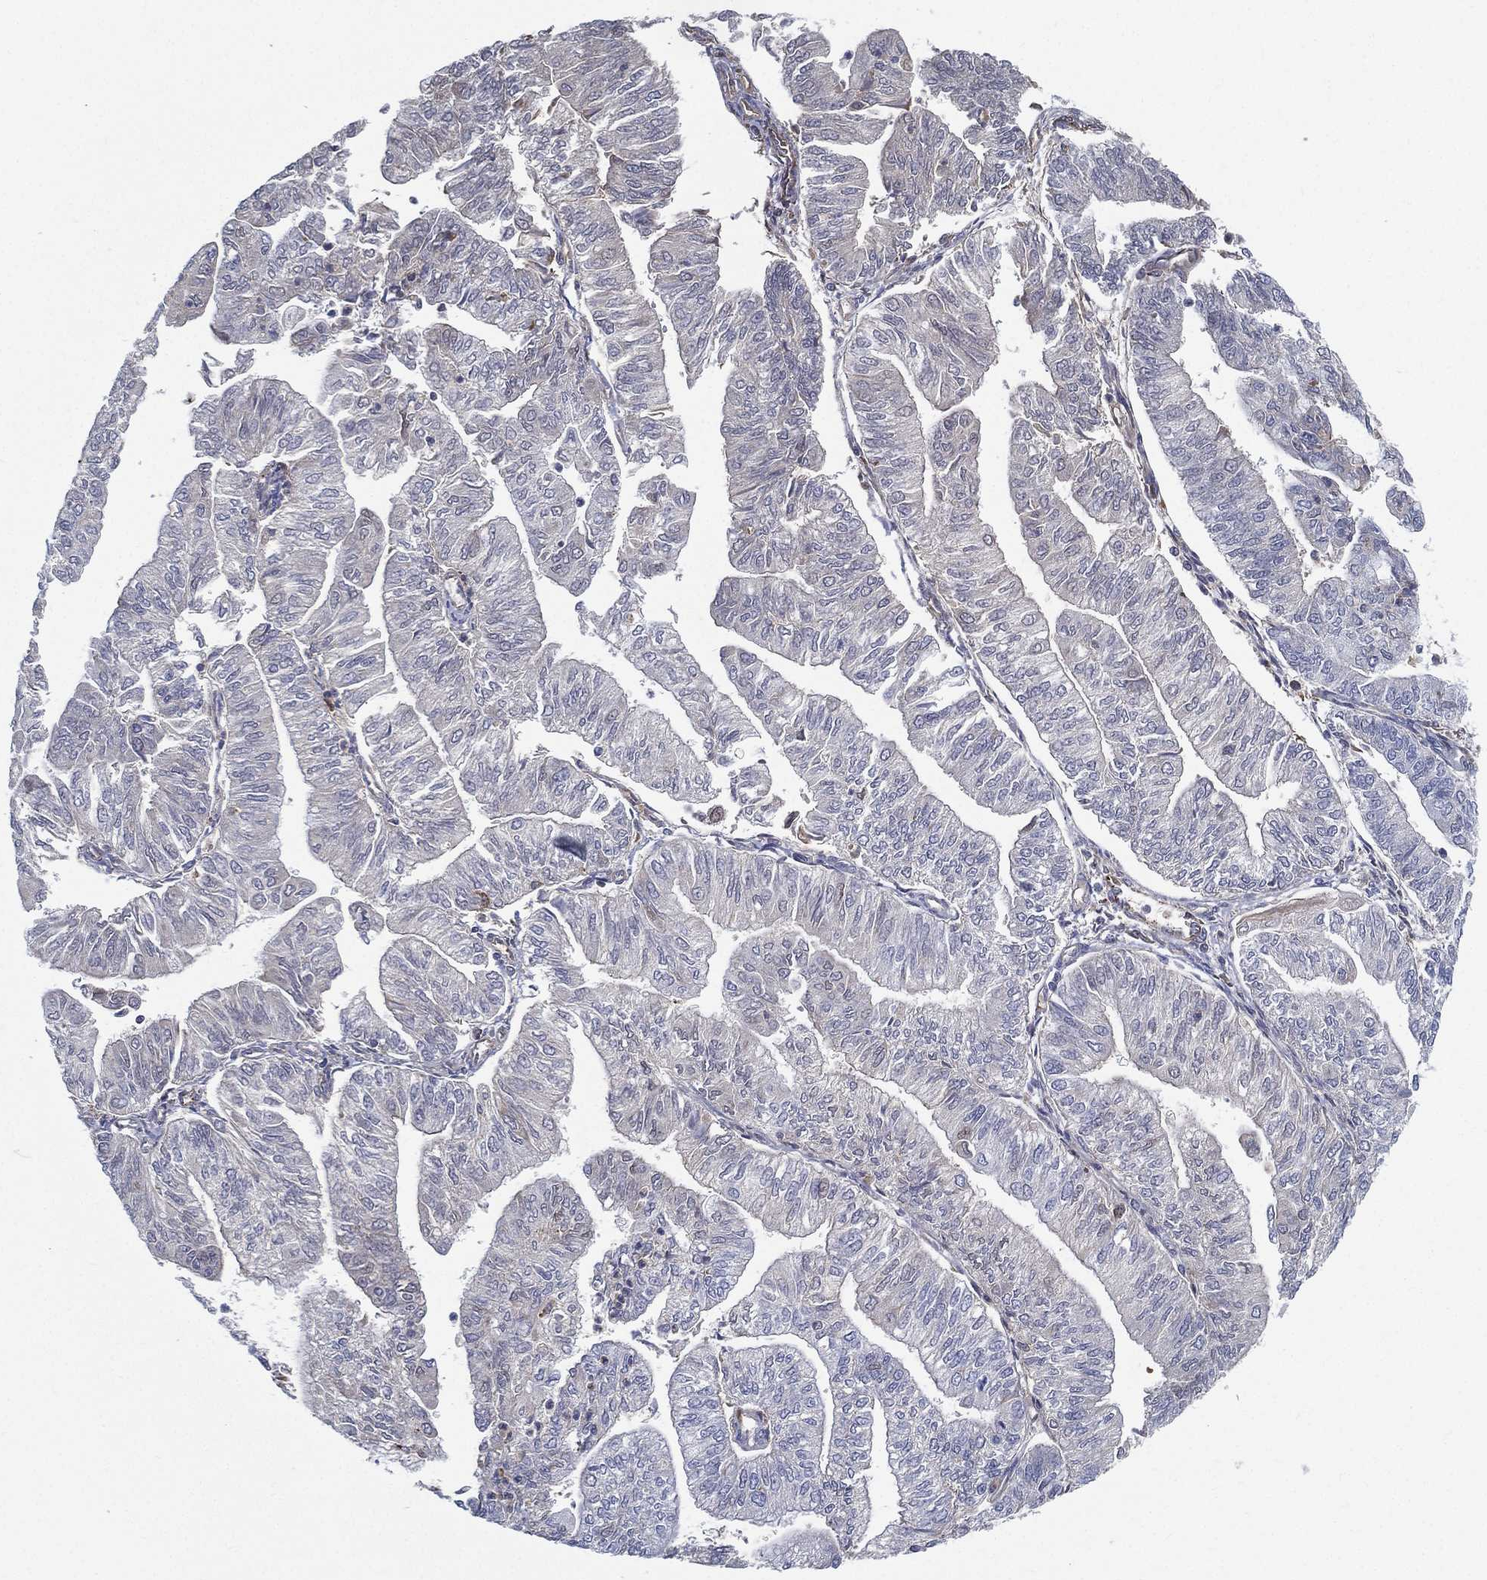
{"staining": {"intensity": "negative", "quantity": "none", "location": "none"}, "tissue": "endometrial cancer", "cell_type": "Tumor cells", "image_type": "cancer", "snomed": [{"axis": "morphology", "description": "Adenocarcinoma, NOS"}, {"axis": "topography", "description": "Endometrium"}], "caption": "Tumor cells are negative for protein expression in human adenocarcinoma (endometrial).", "gene": "IFNB1", "patient": {"sex": "female", "age": 59}}